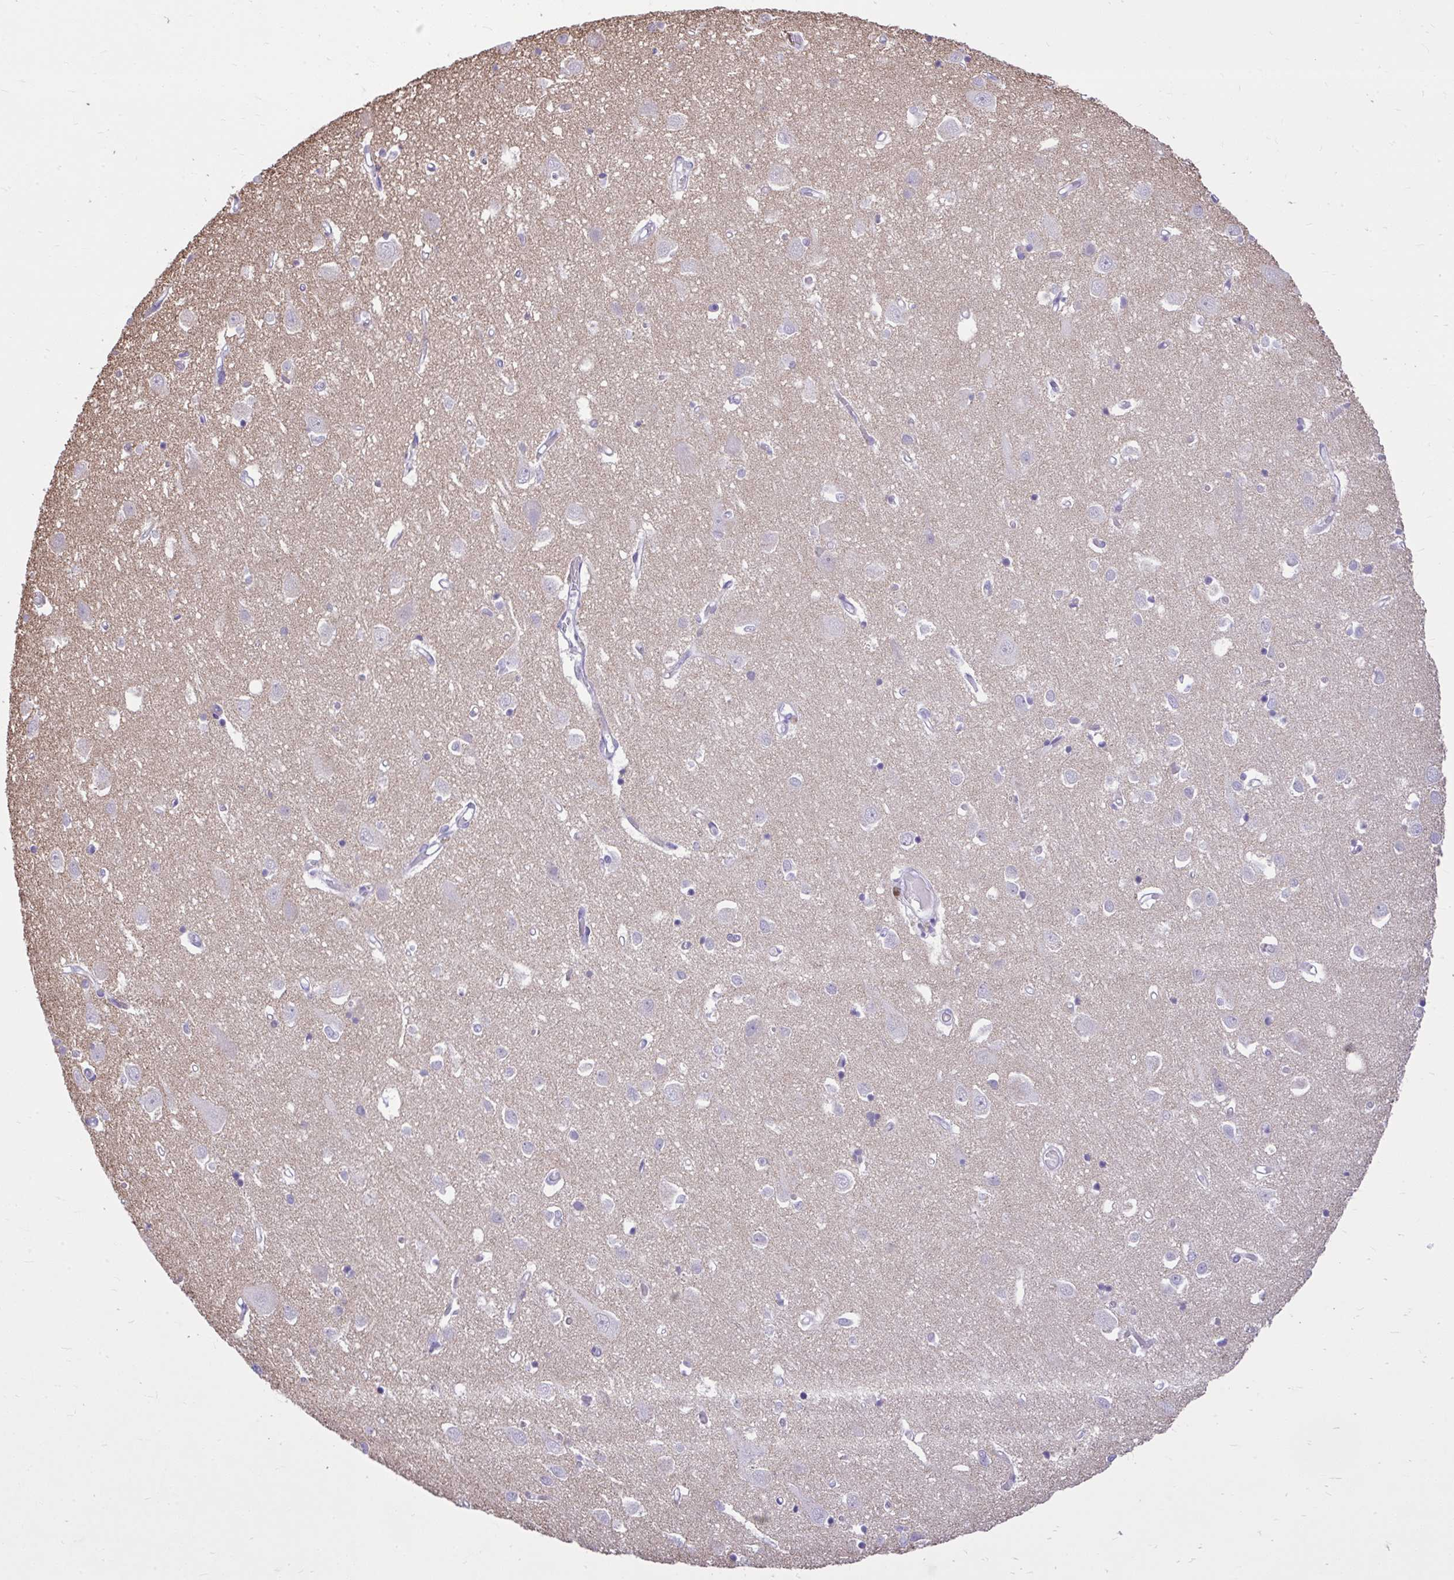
{"staining": {"intensity": "negative", "quantity": "none", "location": "none"}, "tissue": "cerebral cortex", "cell_type": "Endothelial cells", "image_type": "normal", "snomed": [{"axis": "morphology", "description": "Normal tissue, NOS"}, {"axis": "topography", "description": "Cerebral cortex"}], "caption": "Image shows no significant protein expression in endothelial cells of benign cerebral cortex.", "gene": "NNMT", "patient": {"sex": "male", "age": 70}}